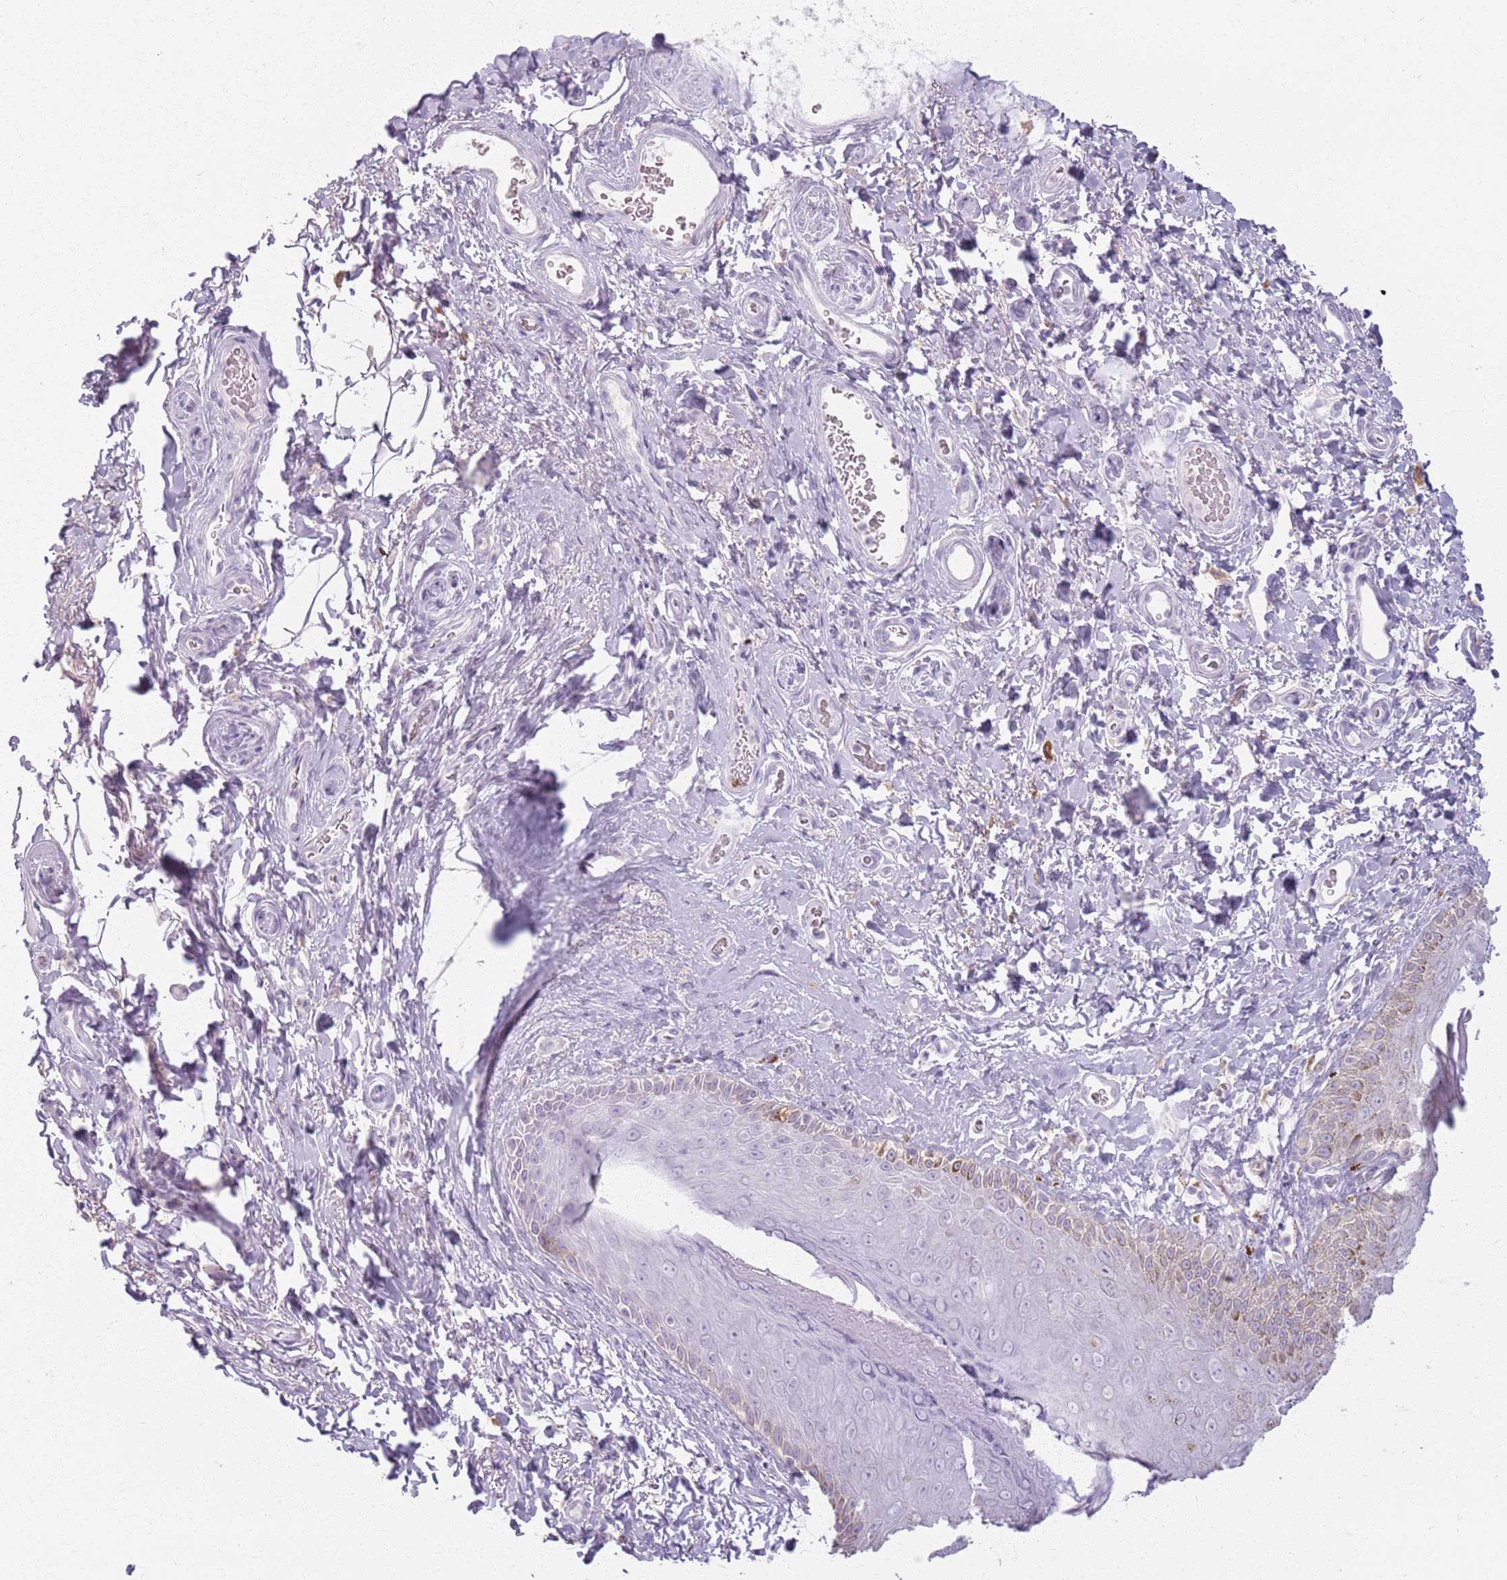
{"staining": {"intensity": "negative", "quantity": "none", "location": "none"}, "tissue": "skin", "cell_type": "Epidermal cells", "image_type": "normal", "snomed": [{"axis": "morphology", "description": "Normal tissue, NOS"}, {"axis": "topography", "description": "Anal"}], "caption": "Photomicrograph shows no protein expression in epidermal cells of unremarkable skin. (DAB (3,3'-diaminobenzidine) IHC, high magnification).", "gene": "GDPGP1", "patient": {"sex": "male", "age": 44}}